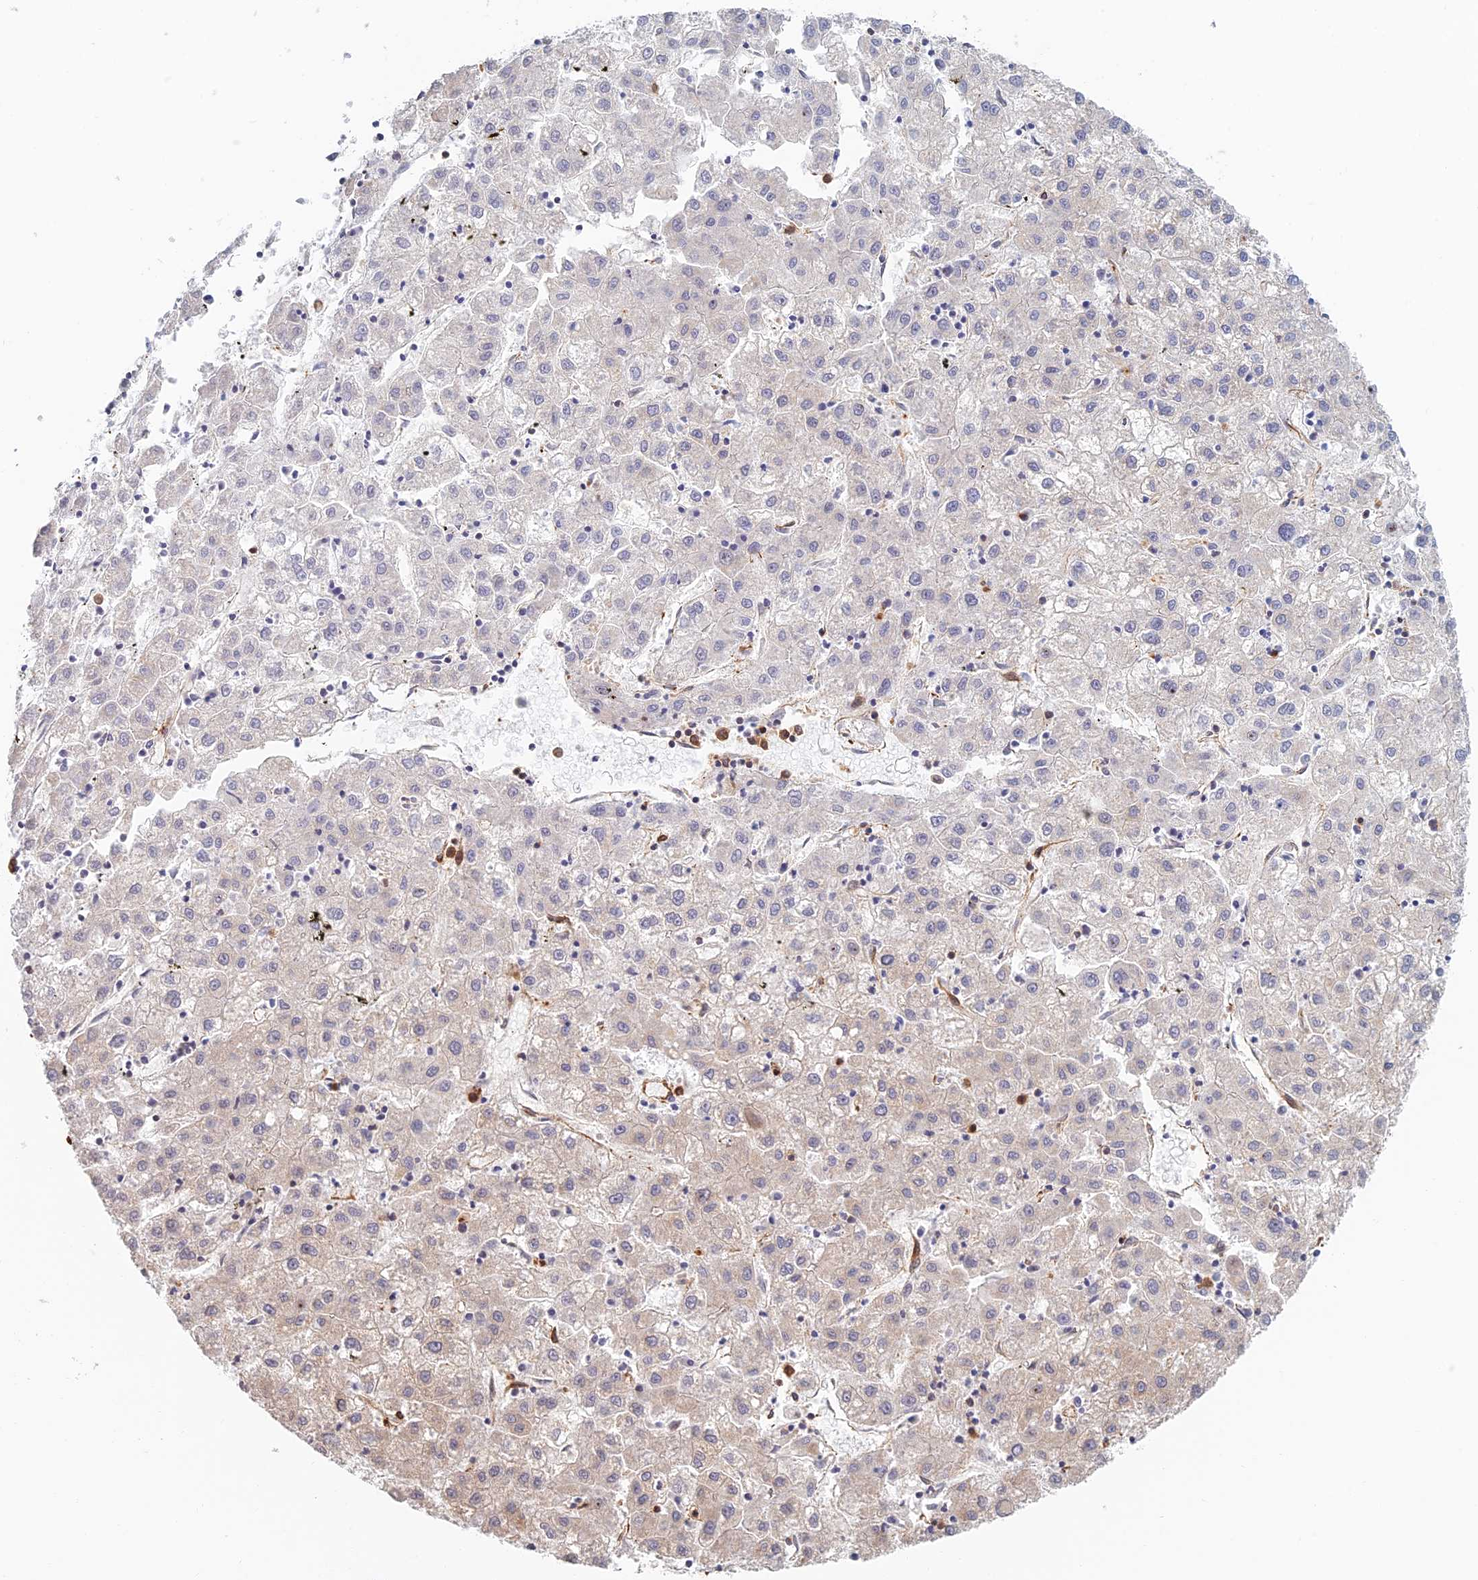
{"staining": {"intensity": "weak", "quantity": "<25%", "location": "cytoplasmic/membranous"}, "tissue": "liver cancer", "cell_type": "Tumor cells", "image_type": "cancer", "snomed": [{"axis": "morphology", "description": "Carcinoma, Hepatocellular, NOS"}, {"axis": "topography", "description": "Liver"}], "caption": "Immunohistochemistry micrograph of liver cancer stained for a protein (brown), which displays no positivity in tumor cells. (DAB (3,3'-diaminobenzidine) immunohistochemistry (IHC), high magnification).", "gene": "PAK4", "patient": {"sex": "male", "age": 72}}